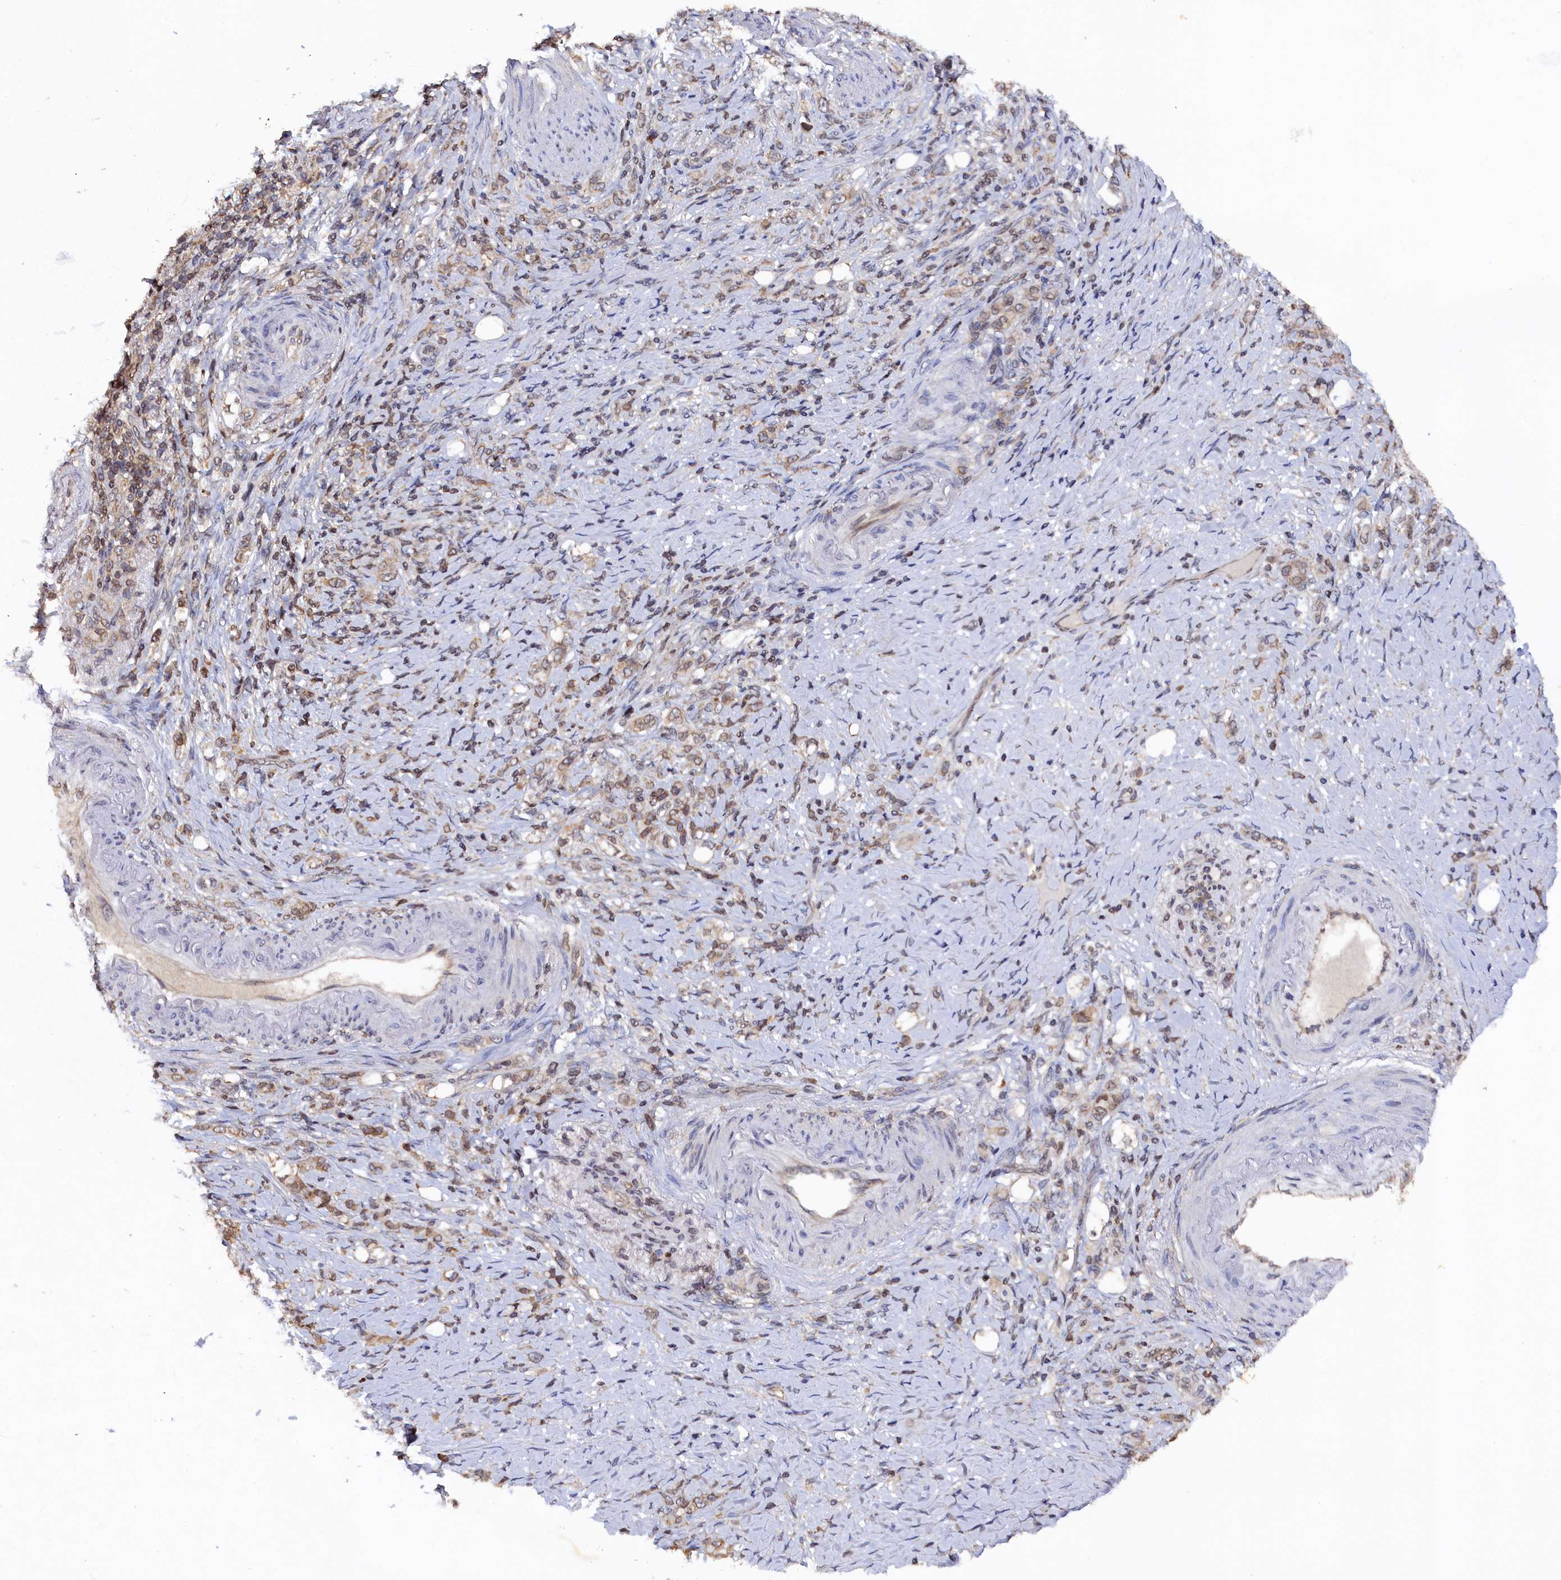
{"staining": {"intensity": "weak", "quantity": "25%-75%", "location": "cytoplasmic/membranous,nuclear"}, "tissue": "stomach cancer", "cell_type": "Tumor cells", "image_type": "cancer", "snomed": [{"axis": "morphology", "description": "Adenocarcinoma, NOS"}, {"axis": "topography", "description": "Stomach"}], "caption": "IHC (DAB (3,3'-diaminobenzidine)) staining of human stomach adenocarcinoma reveals weak cytoplasmic/membranous and nuclear protein expression in about 25%-75% of tumor cells. Nuclei are stained in blue.", "gene": "ANKEF1", "patient": {"sex": "female", "age": 79}}